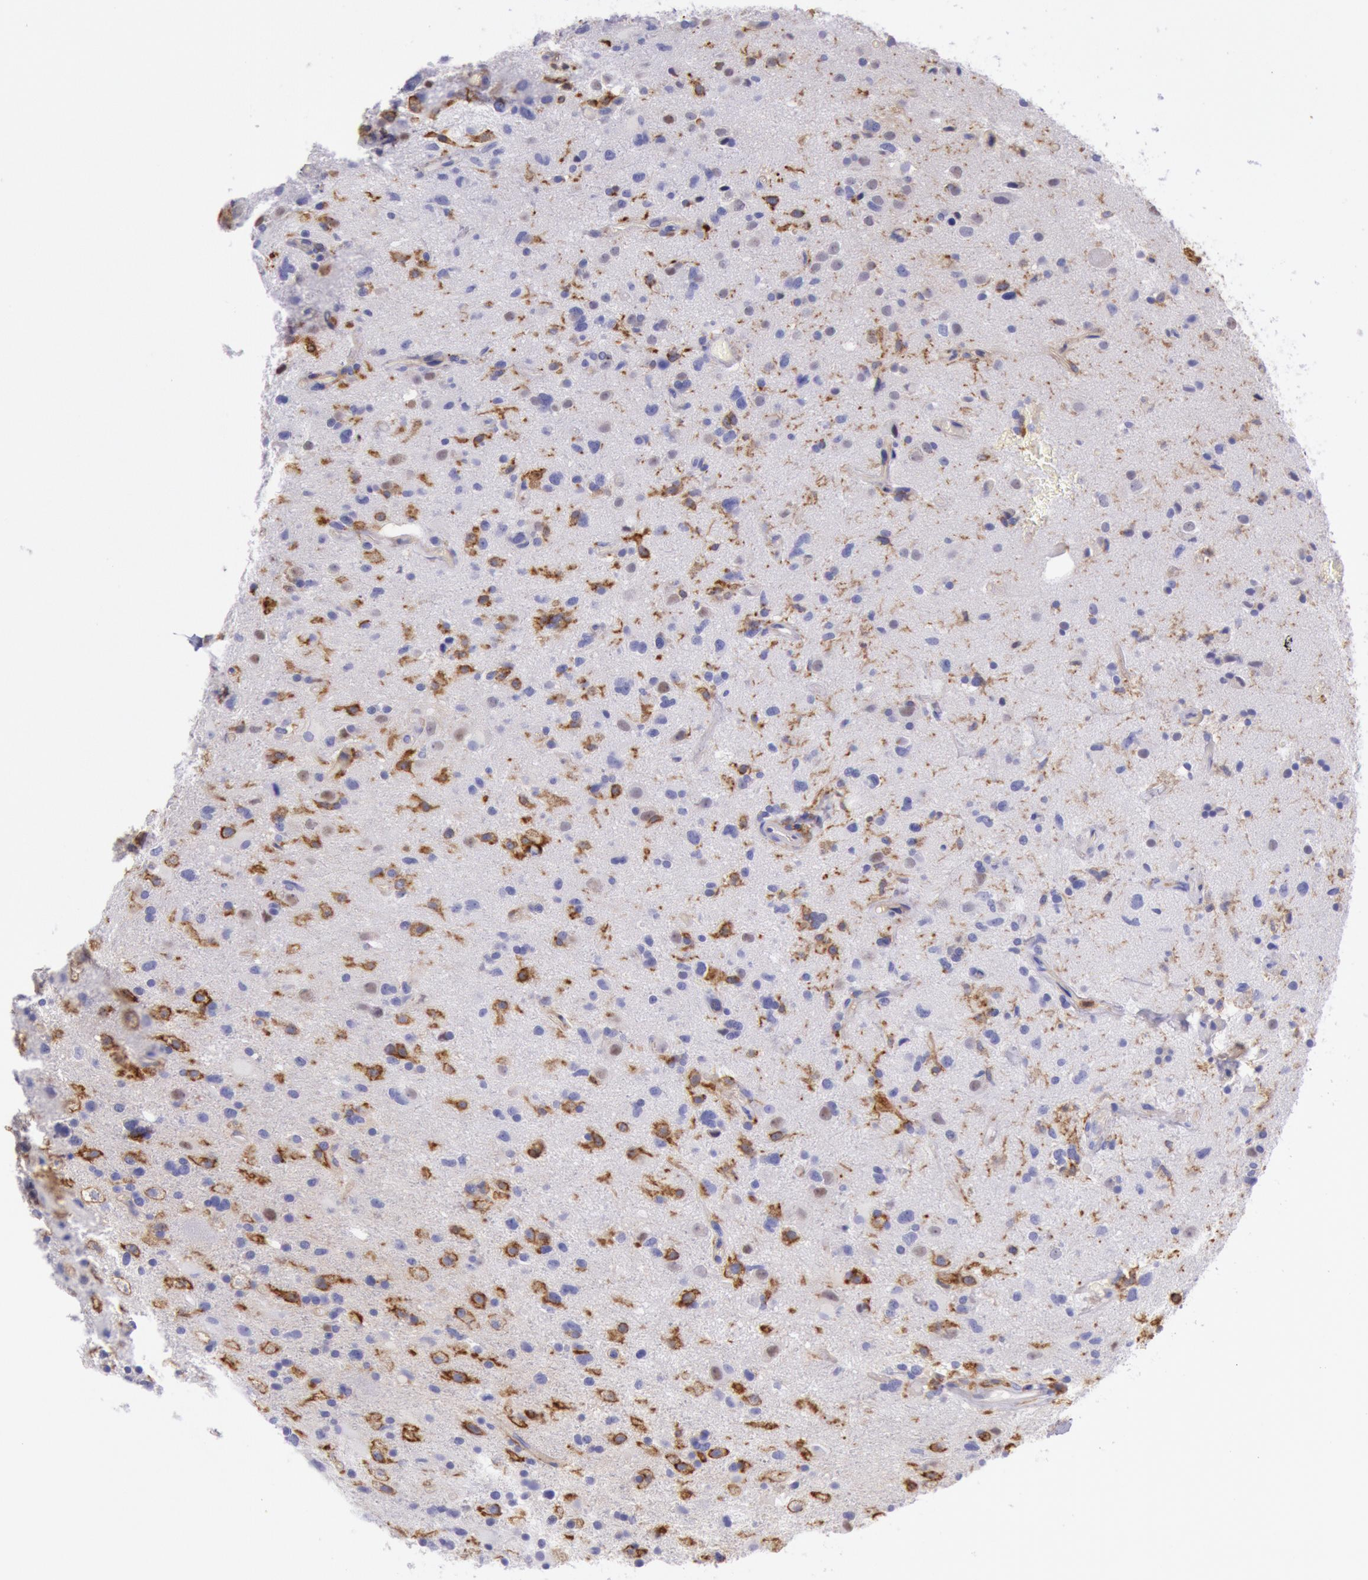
{"staining": {"intensity": "weak", "quantity": "<25%", "location": "cytoplasmic/membranous"}, "tissue": "glioma", "cell_type": "Tumor cells", "image_type": "cancer", "snomed": [{"axis": "morphology", "description": "Glioma, malignant, High grade"}, {"axis": "topography", "description": "Brain"}], "caption": "The photomicrograph exhibits no significant staining in tumor cells of high-grade glioma (malignant). Nuclei are stained in blue.", "gene": "LYN", "patient": {"sex": "male", "age": 48}}